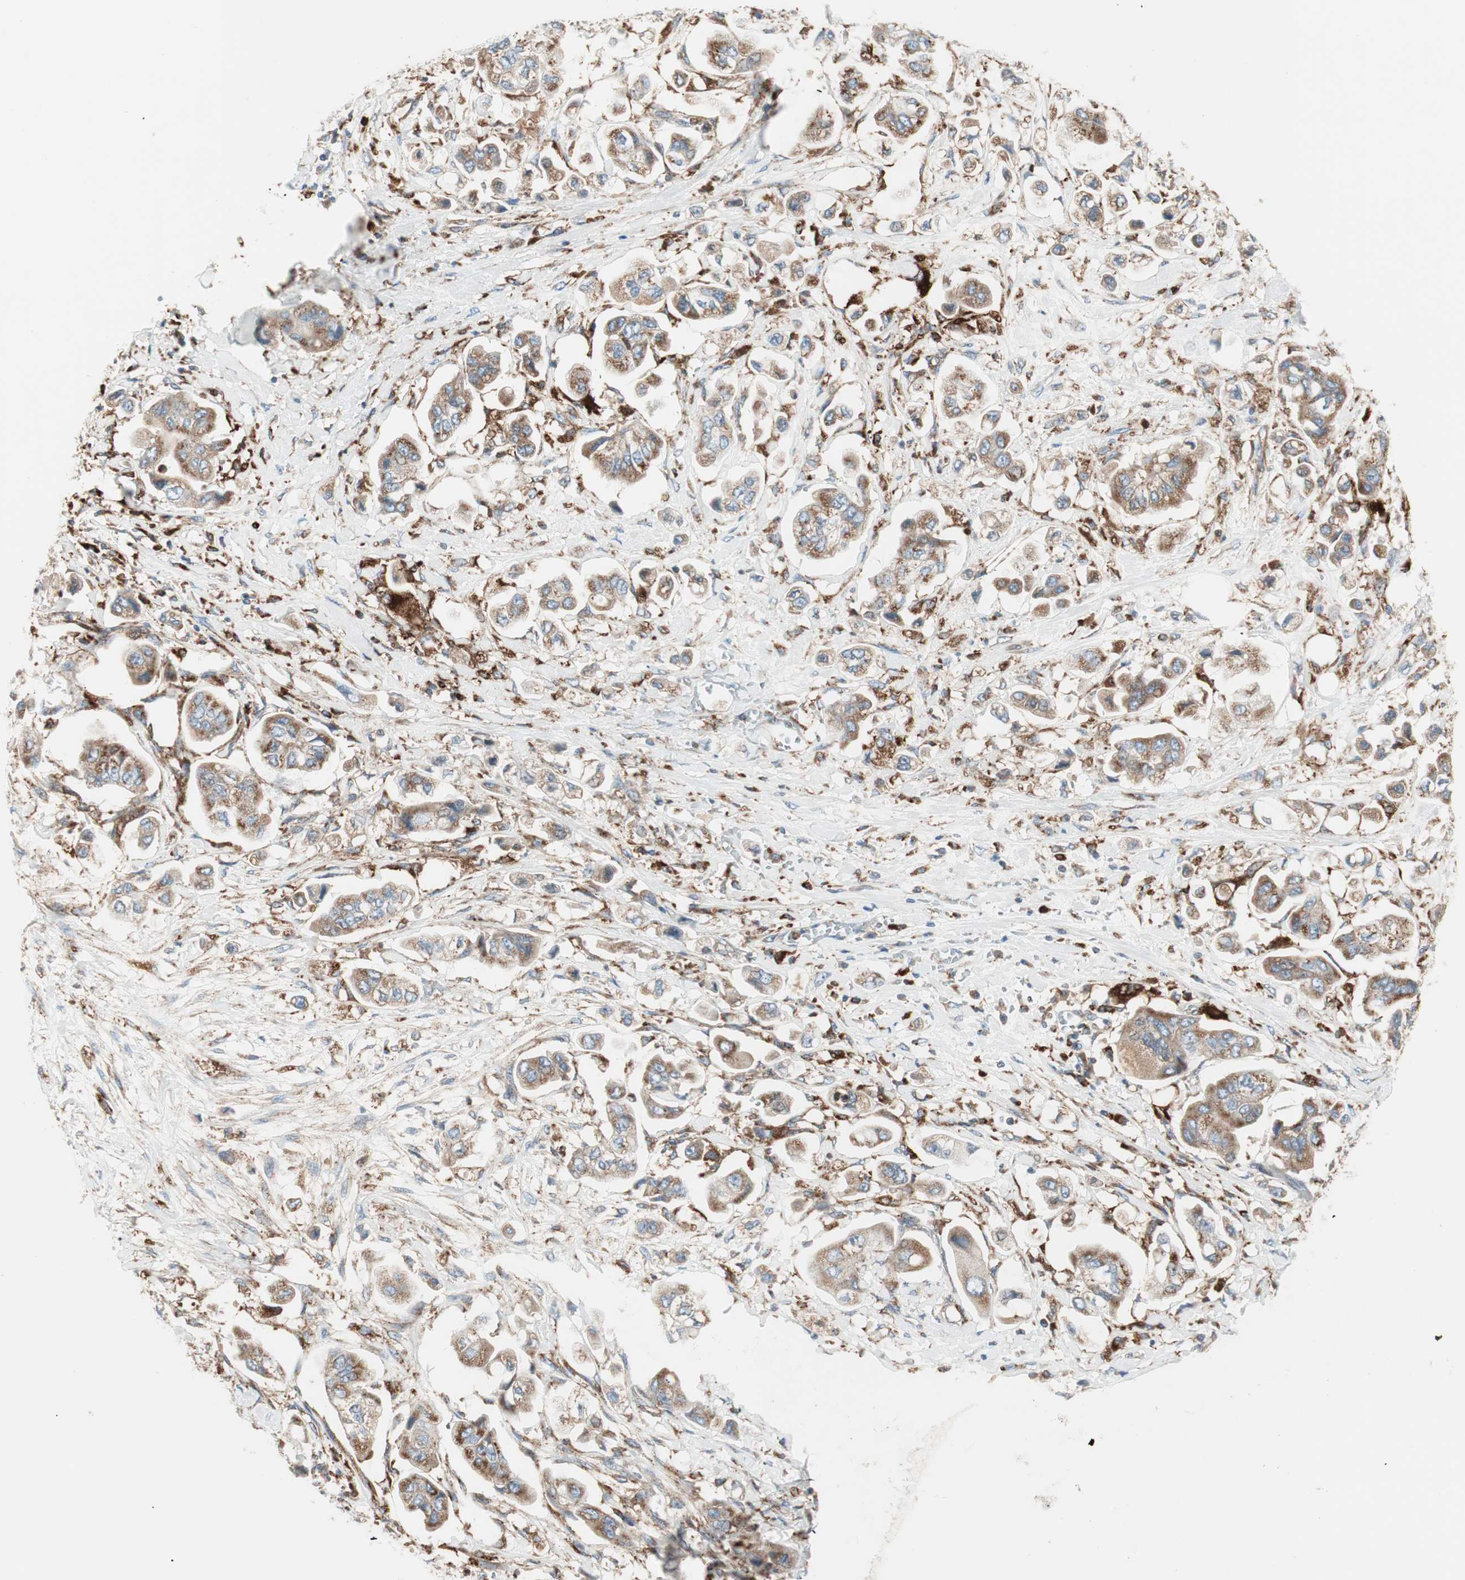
{"staining": {"intensity": "weak", "quantity": ">75%", "location": "cytoplasmic/membranous"}, "tissue": "stomach cancer", "cell_type": "Tumor cells", "image_type": "cancer", "snomed": [{"axis": "morphology", "description": "Adenocarcinoma, NOS"}, {"axis": "topography", "description": "Stomach"}], "caption": "Adenocarcinoma (stomach) was stained to show a protein in brown. There is low levels of weak cytoplasmic/membranous staining in about >75% of tumor cells. (DAB IHC with brightfield microscopy, high magnification).", "gene": "ATP6V1G1", "patient": {"sex": "male", "age": 62}}